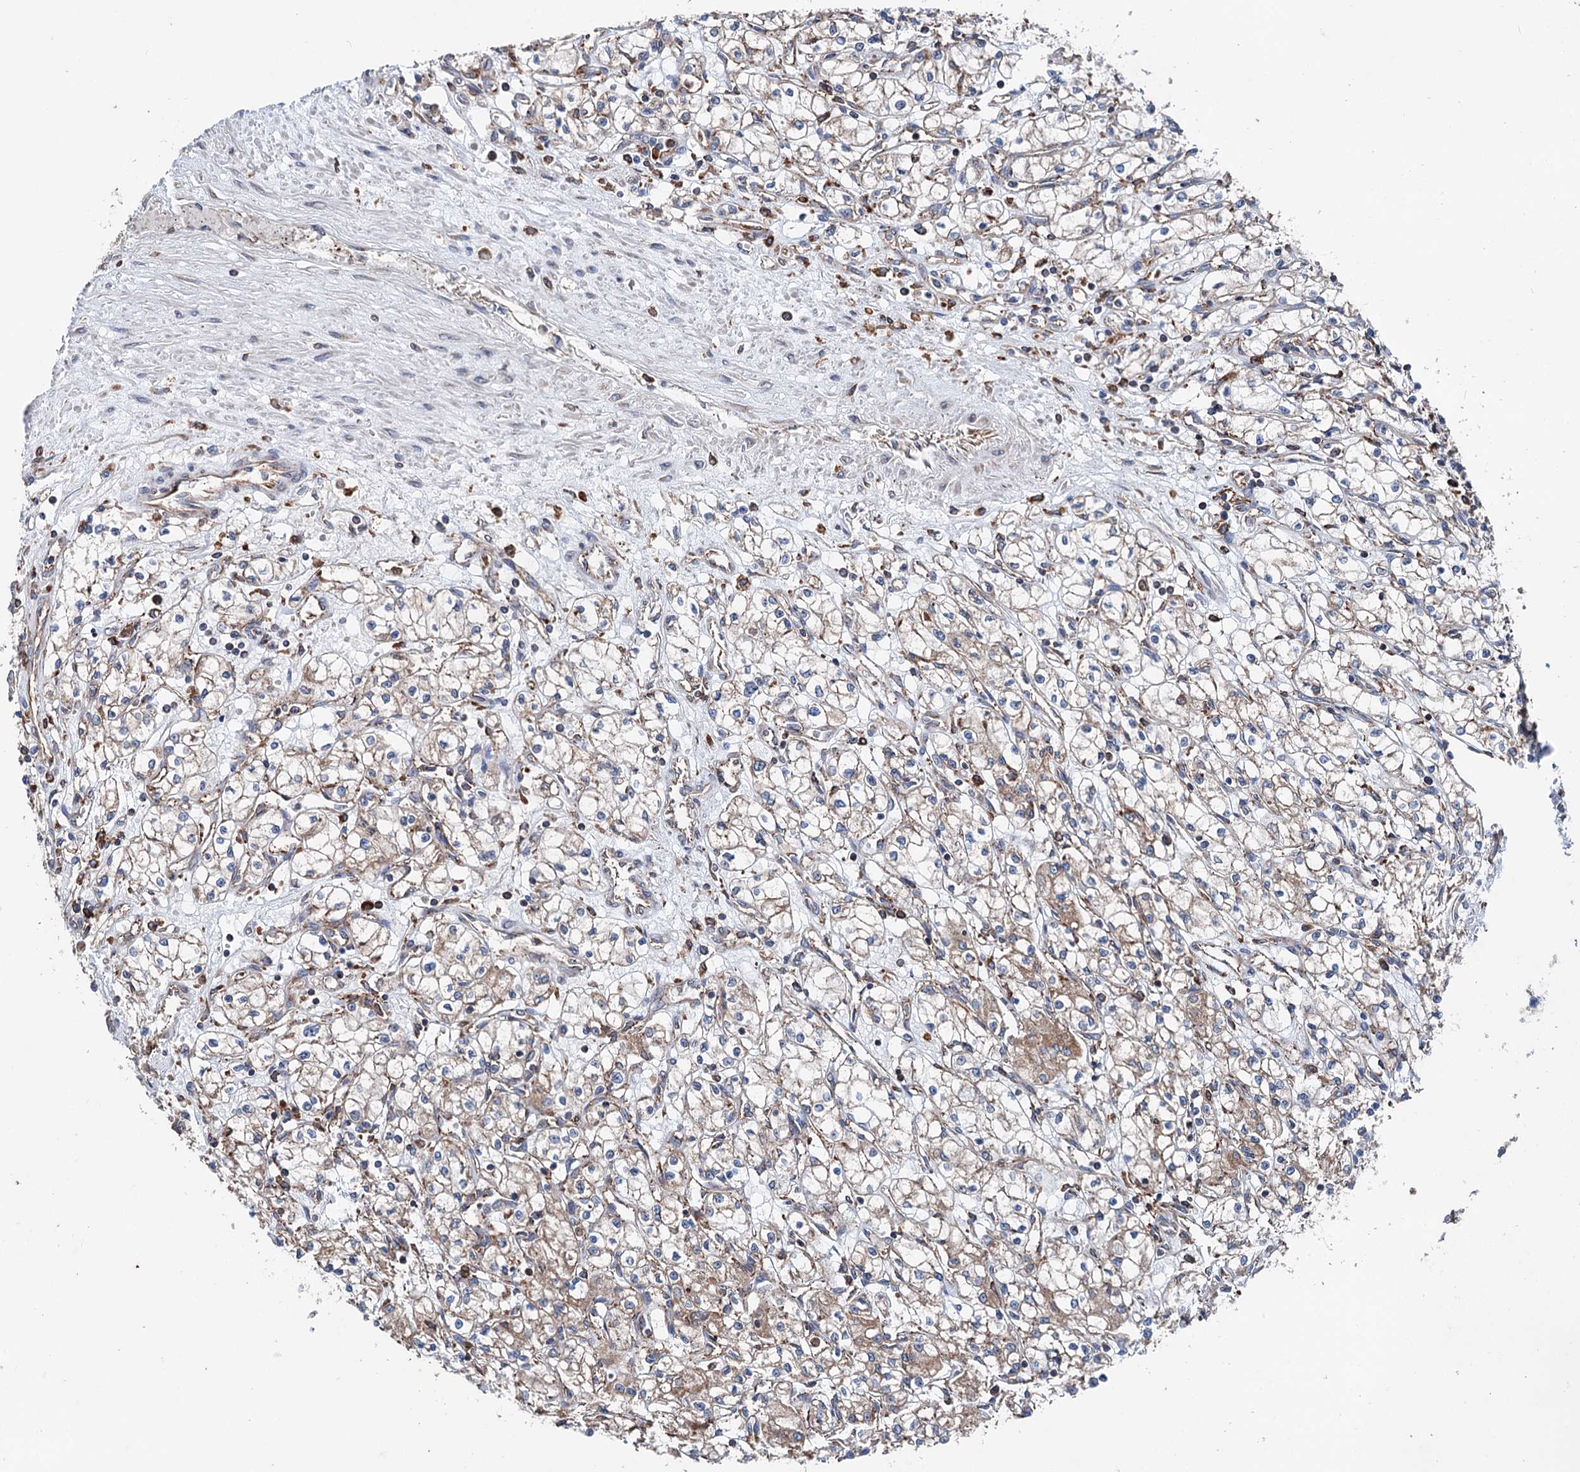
{"staining": {"intensity": "weak", "quantity": "25%-75%", "location": "cytoplasmic/membranous"}, "tissue": "renal cancer", "cell_type": "Tumor cells", "image_type": "cancer", "snomed": [{"axis": "morphology", "description": "Adenocarcinoma, NOS"}, {"axis": "topography", "description": "Kidney"}], "caption": "DAB immunohistochemical staining of renal cancer reveals weak cytoplasmic/membranous protein expression in approximately 25%-75% of tumor cells.", "gene": "ERP29", "patient": {"sex": "male", "age": 59}}